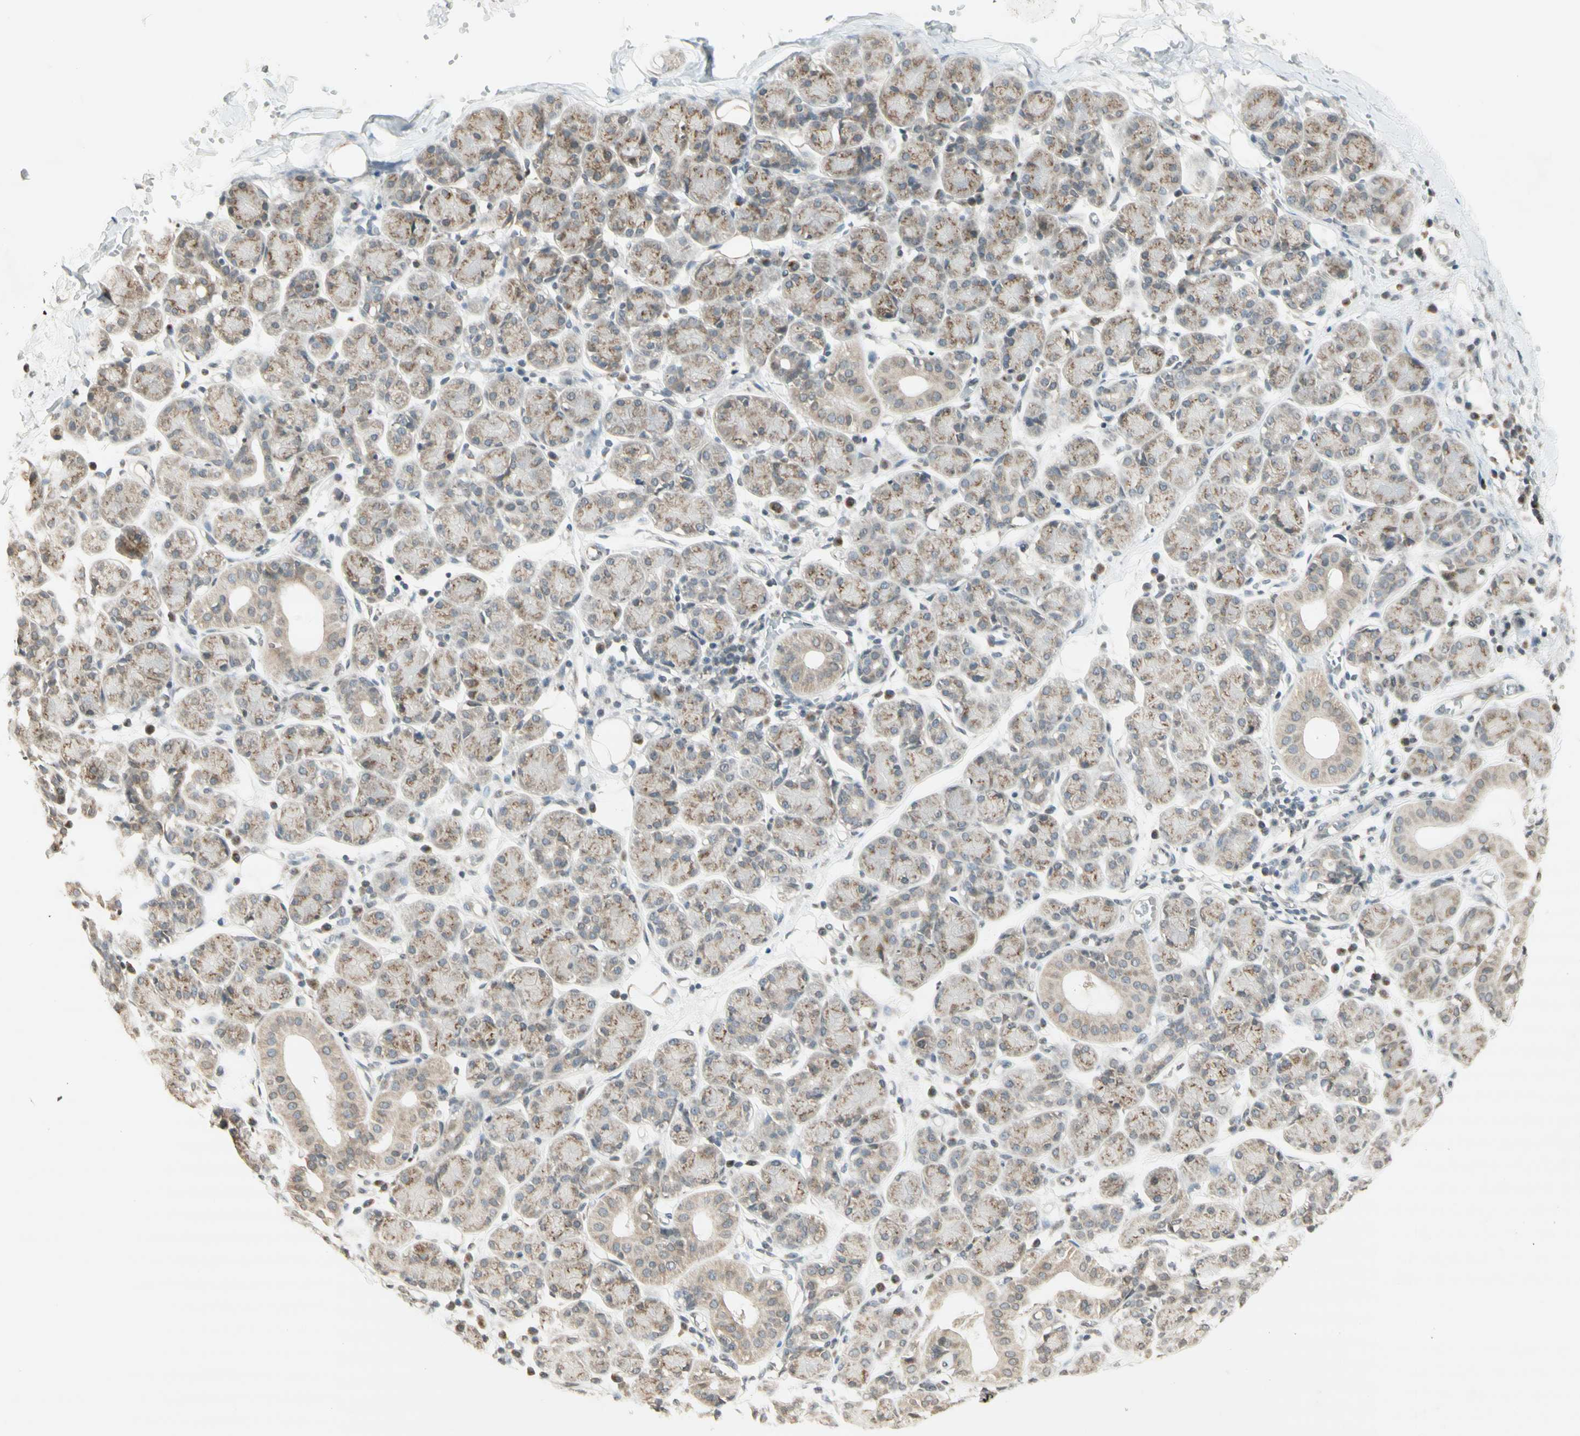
{"staining": {"intensity": "weak", "quantity": "25%-75%", "location": "cytoplasmic/membranous"}, "tissue": "salivary gland", "cell_type": "Glandular cells", "image_type": "normal", "snomed": [{"axis": "morphology", "description": "Normal tissue, NOS"}, {"axis": "morphology", "description": "Inflammation, NOS"}, {"axis": "topography", "description": "Lymph node"}, {"axis": "topography", "description": "Salivary gland"}], "caption": "Approximately 25%-75% of glandular cells in benign salivary gland exhibit weak cytoplasmic/membranous protein expression as visualized by brown immunohistochemical staining.", "gene": "CCNI", "patient": {"sex": "male", "age": 3}}